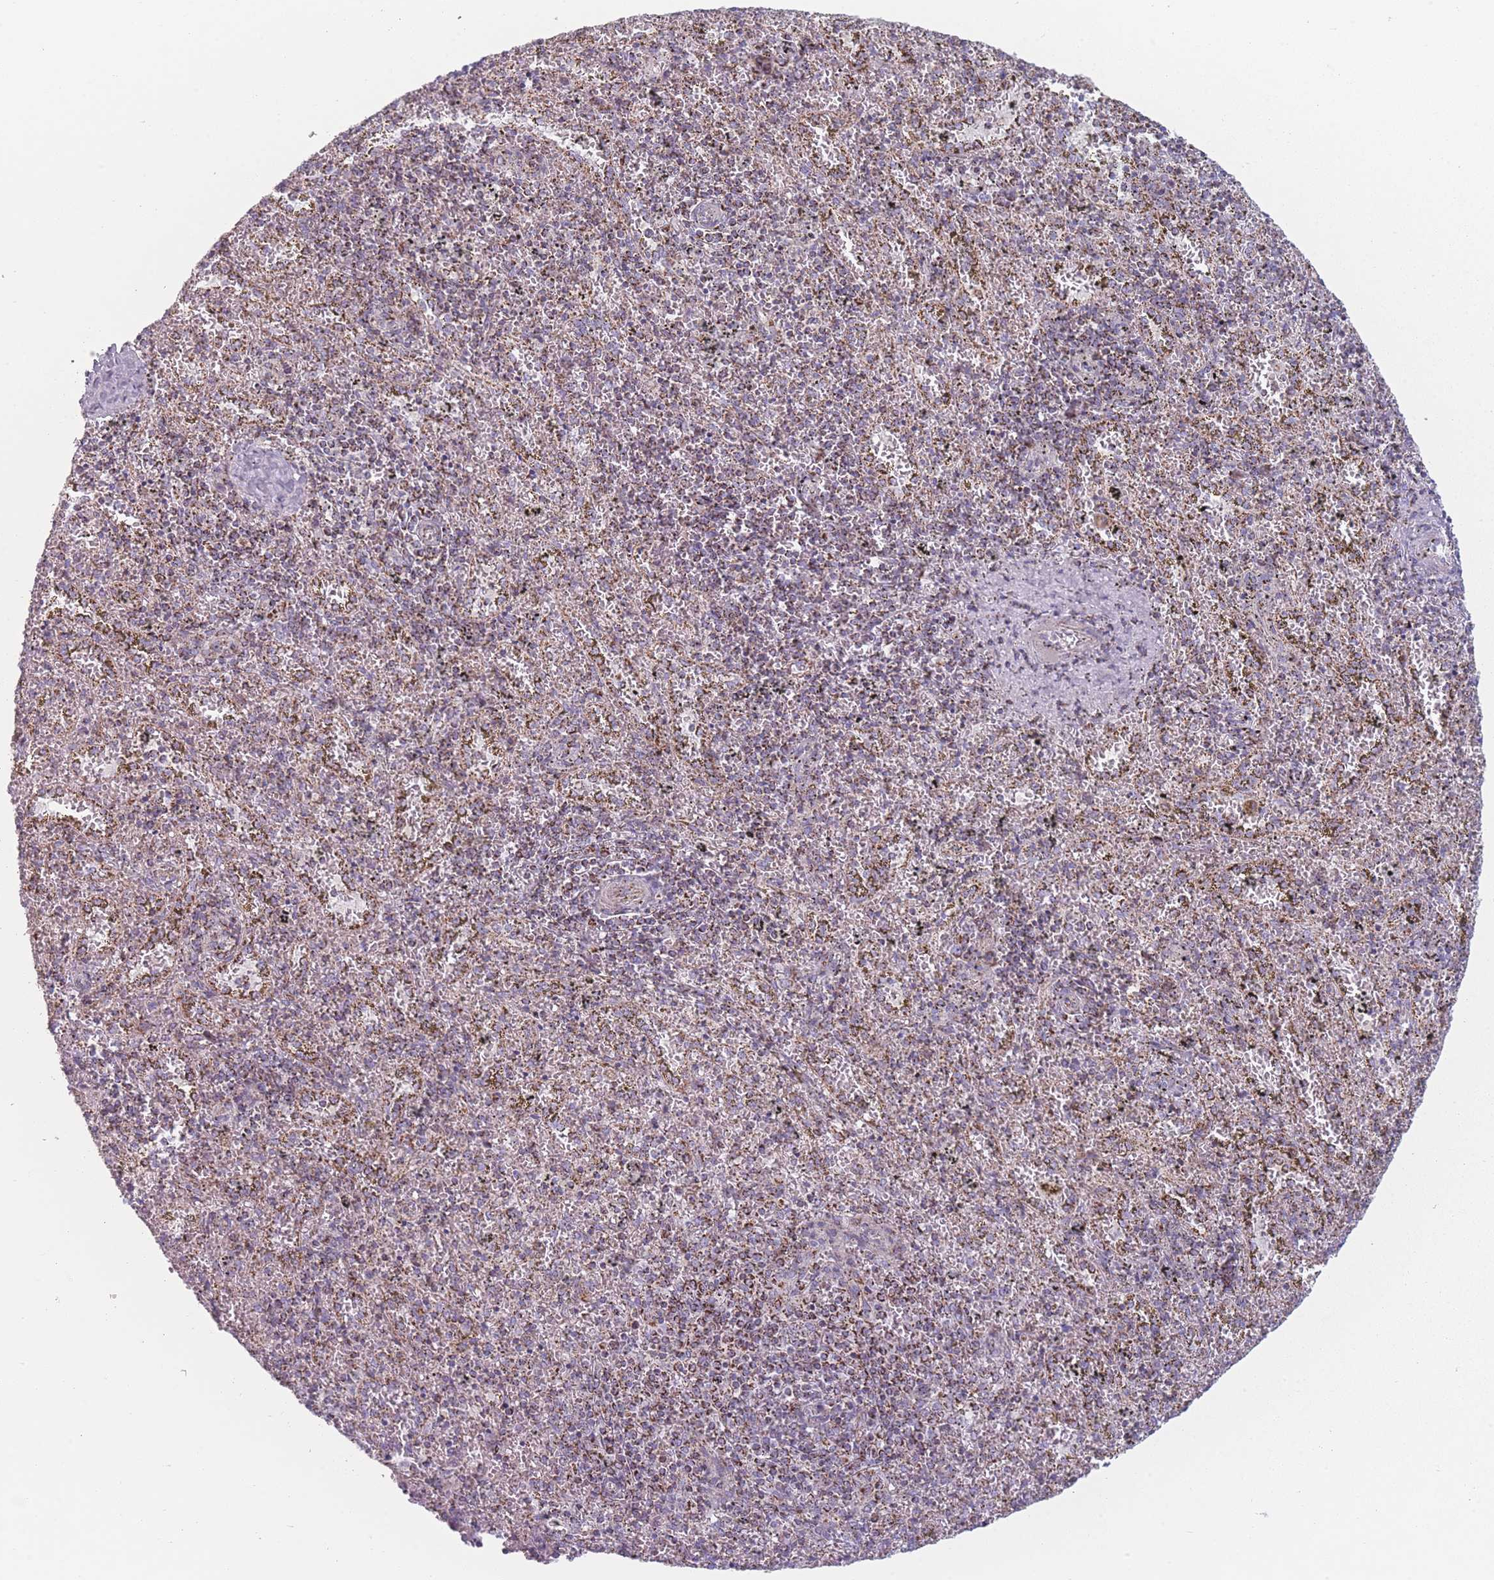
{"staining": {"intensity": "moderate", "quantity": "<25%", "location": "cytoplasmic/membranous"}, "tissue": "spleen", "cell_type": "Cells in red pulp", "image_type": "normal", "snomed": [{"axis": "morphology", "description": "Normal tissue, NOS"}, {"axis": "topography", "description": "Spleen"}], "caption": "Brown immunohistochemical staining in benign human spleen displays moderate cytoplasmic/membranous positivity in about <25% of cells in red pulp.", "gene": "DCHS1", "patient": {"sex": "male", "age": 11}}